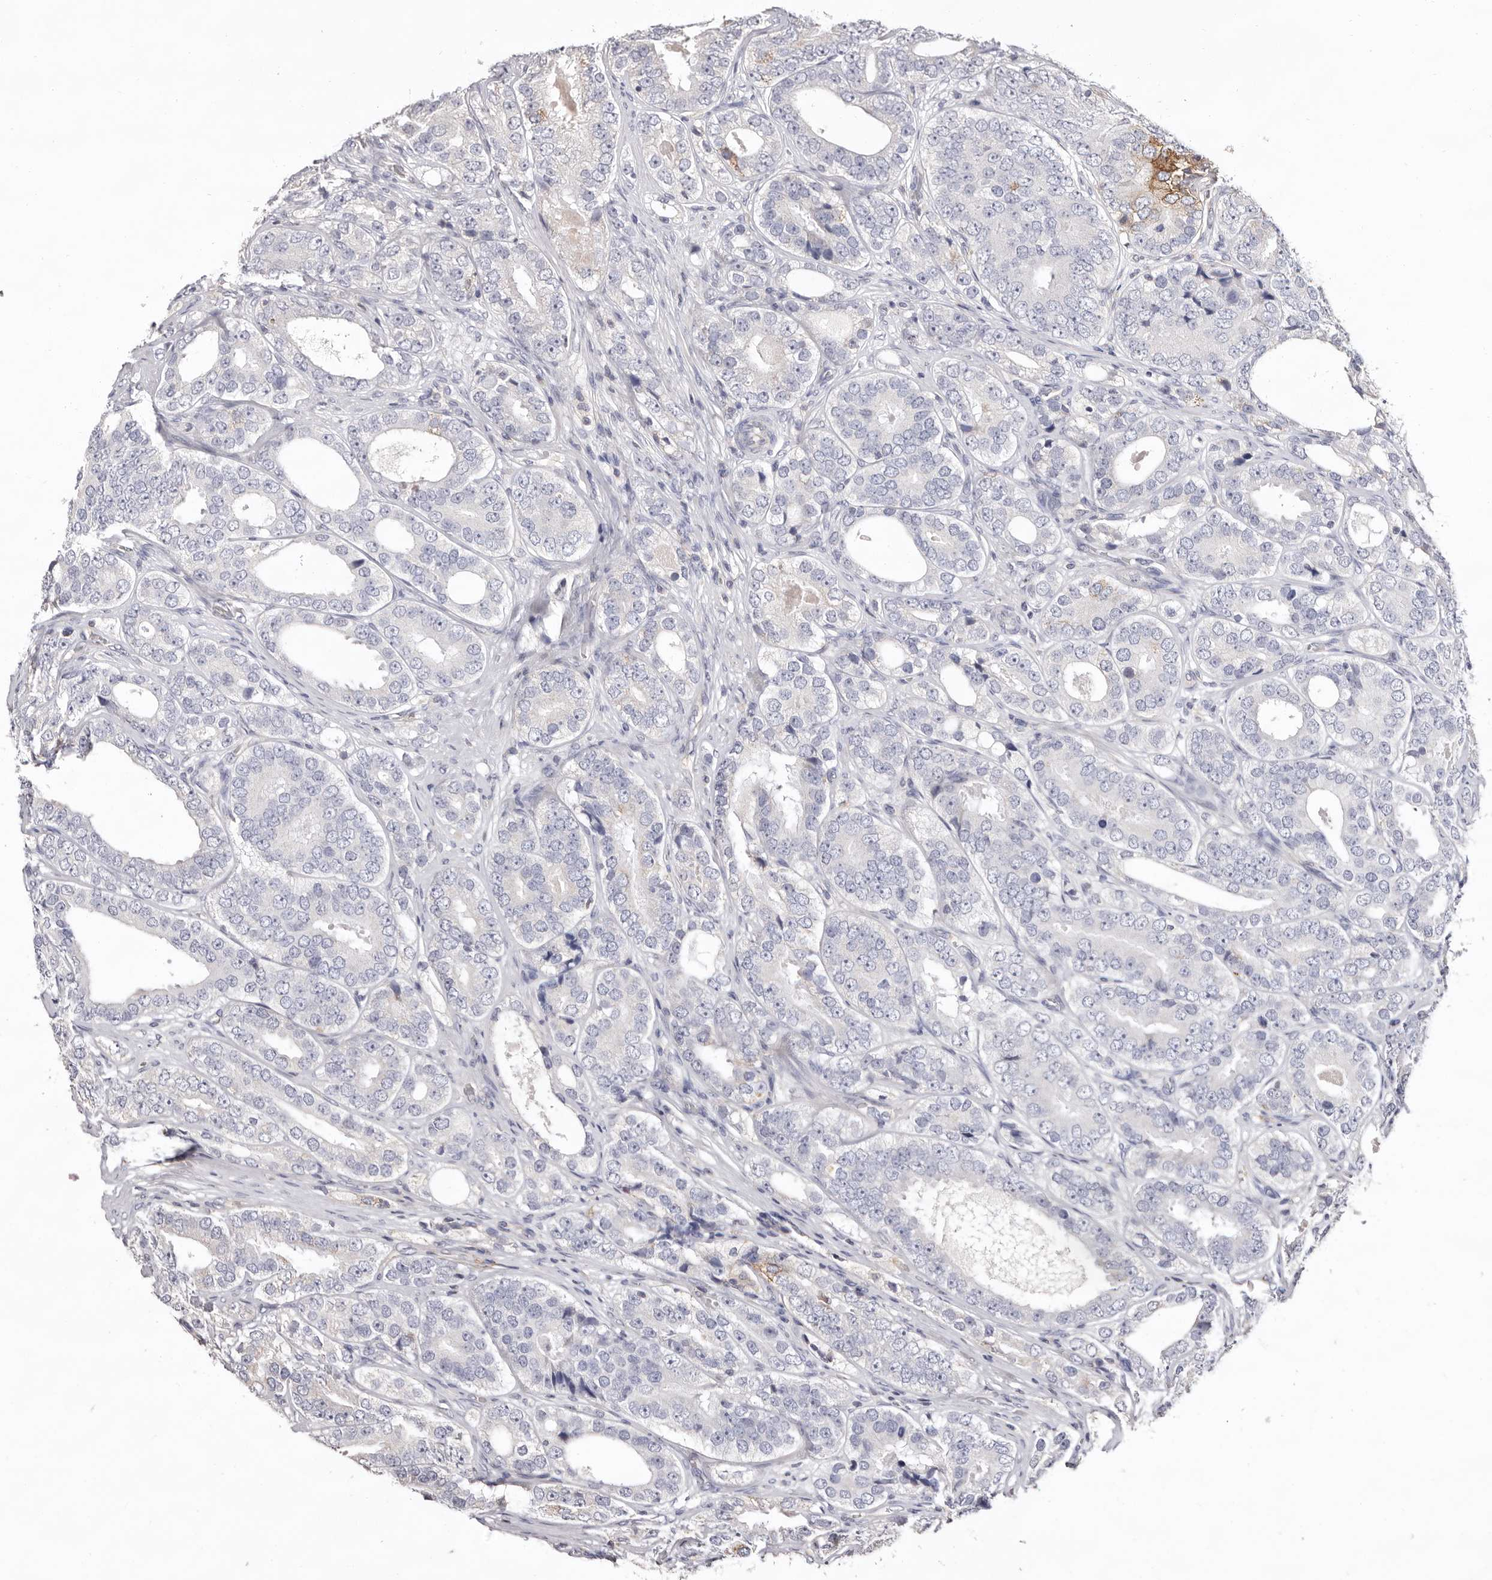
{"staining": {"intensity": "negative", "quantity": "none", "location": "none"}, "tissue": "prostate cancer", "cell_type": "Tumor cells", "image_type": "cancer", "snomed": [{"axis": "morphology", "description": "Adenocarcinoma, High grade"}, {"axis": "topography", "description": "Prostate"}], "caption": "Tumor cells are negative for brown protein staining in prostate cancer (high-grade adenocarcinoma). (DAB IHC visualized using brightfield microscopy, high magnification).", "gene": "MMACHC", "patient": {"sex": "male", "age": 56}}